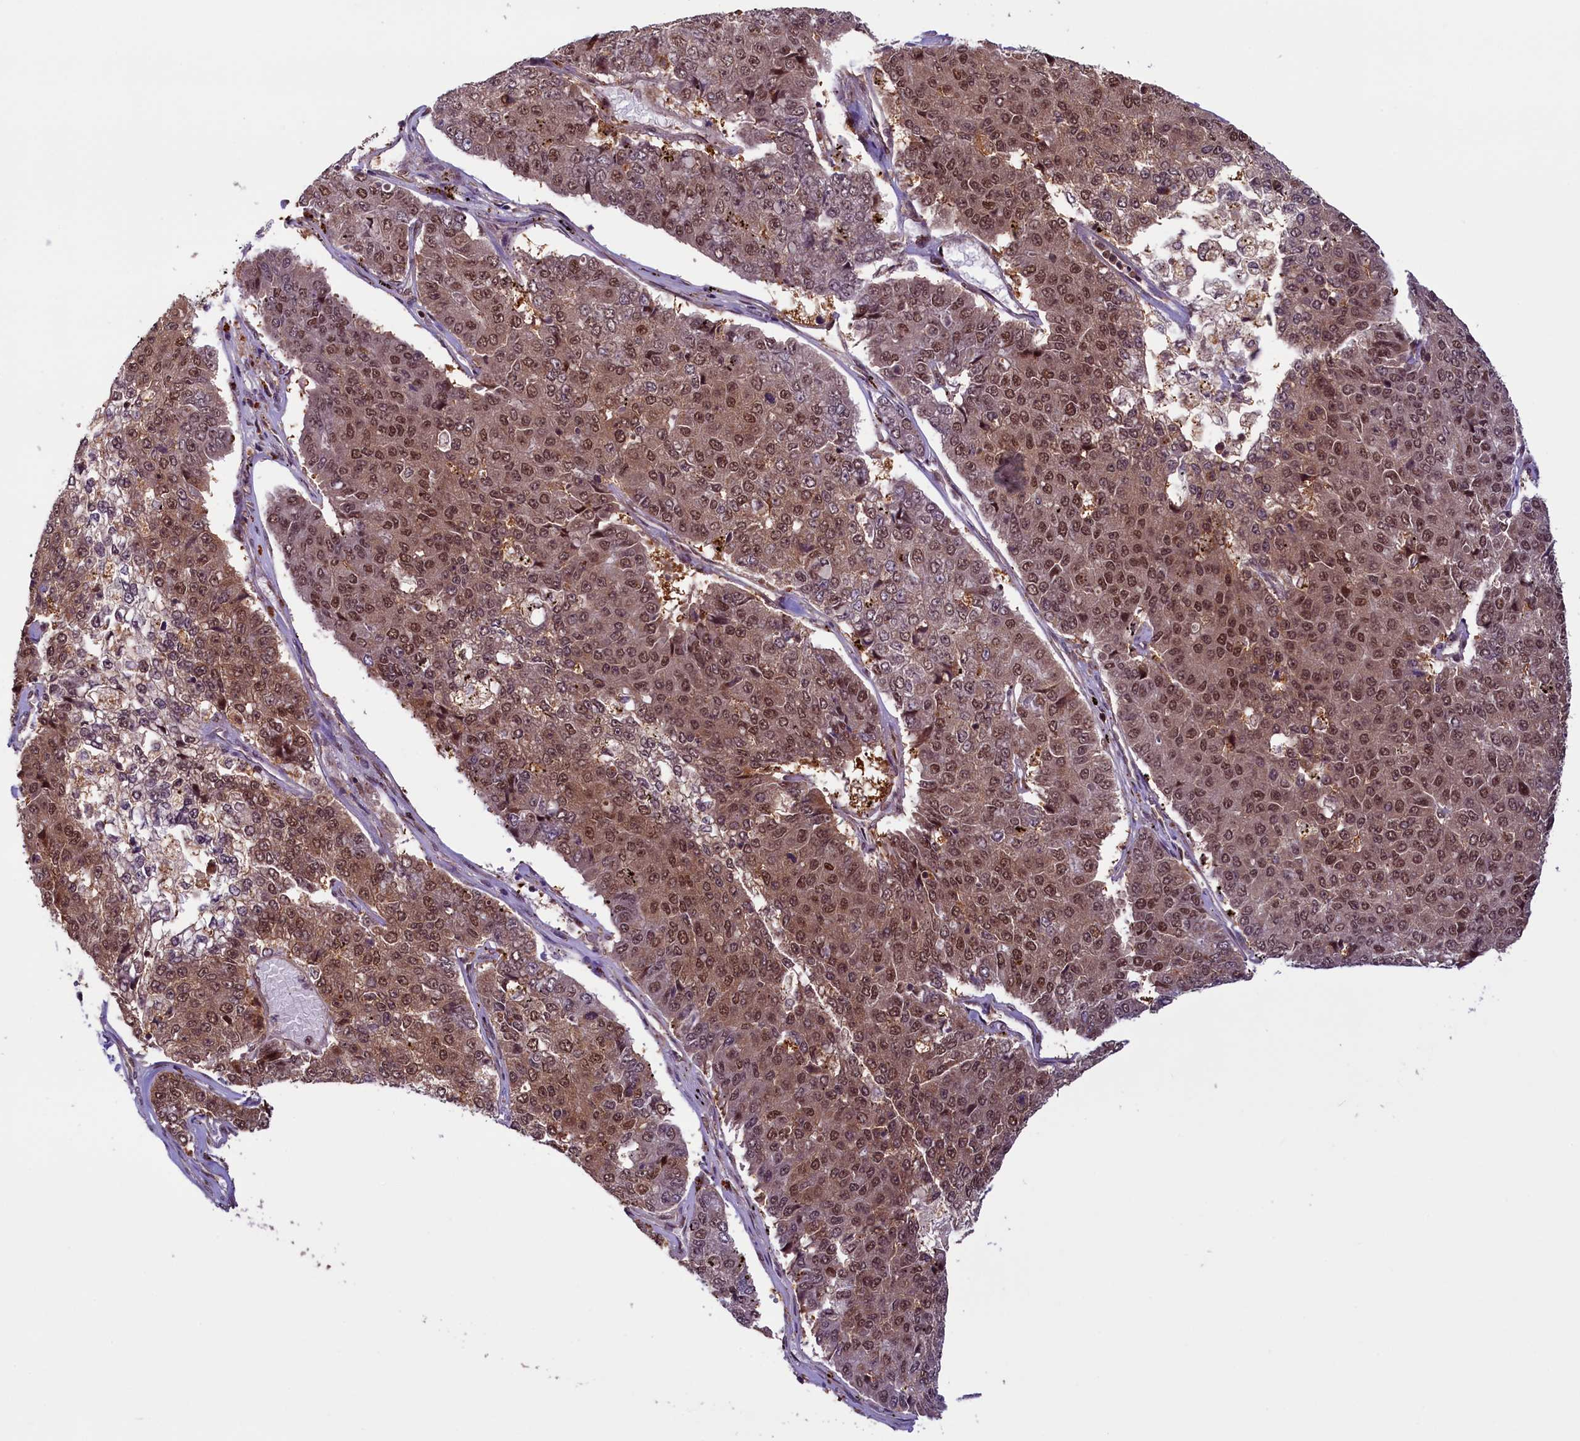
{"staining": {"intensity": "moderate", "quantity": ">75%", "location": "cytoplasmic/membranous,nuclear"}, "tissue": "pancreatic cancer", "cell_type": "Tumor cells", "image_type": "cancer", "snomed": [{"axis": "morphology", "description": "Adenocarcinoma, NOS"}, {"axis": "topography", "description": "Pancreas"}], "caption": "Immunohistochemical staining of pancreatic cancer (adenocarcinoma) reveals moderate cytoplasmic/membranous and nuclear protein expression in approximately >75% of tumor cells.", "gene": "SLC7A6OS", "patient": {"sex": "male", "age": 50}}